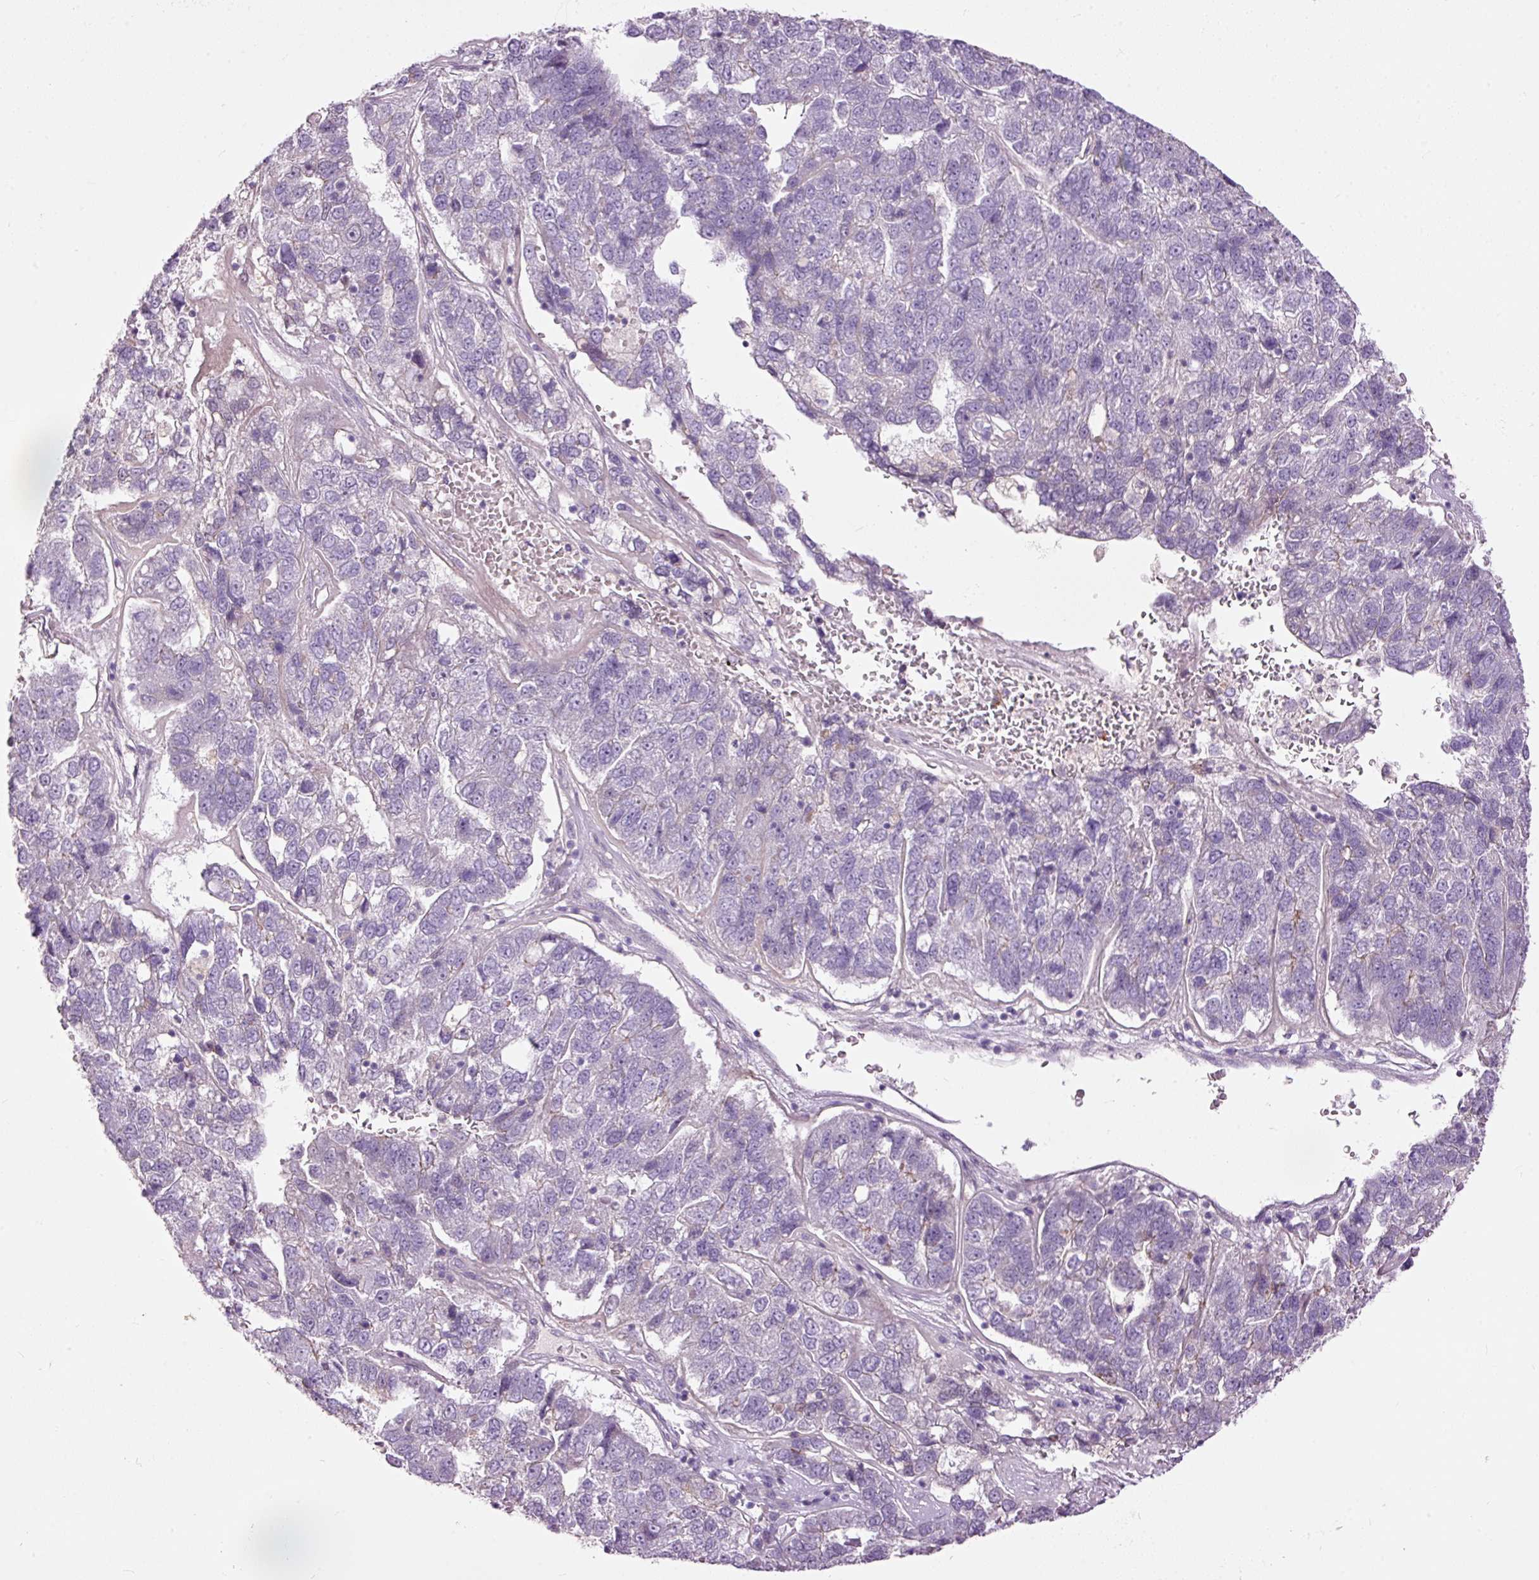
{"staining": {"intensity": "negative", "quantity": "none", "location": "none"}, "tissue": "pancreatic cancer", "cell_type": "Tumor cells", "image_type": "cancer", "snomed": [{"axis": "morphology", "description": "Adenocarcinoma, NOS"}, {"axis": "topography", "description": "Pancreas"}], "caption": "Pancreatic adenocarcinoma was stained to show a protein in brown. There is no significant staining in tumor cells. (DAB (3,3'-diaminobenzidine) immunohistochemistry (IHC), high magnification).", "gene": "FCRL4", "patient": {"sex": "female", "age": 61}}